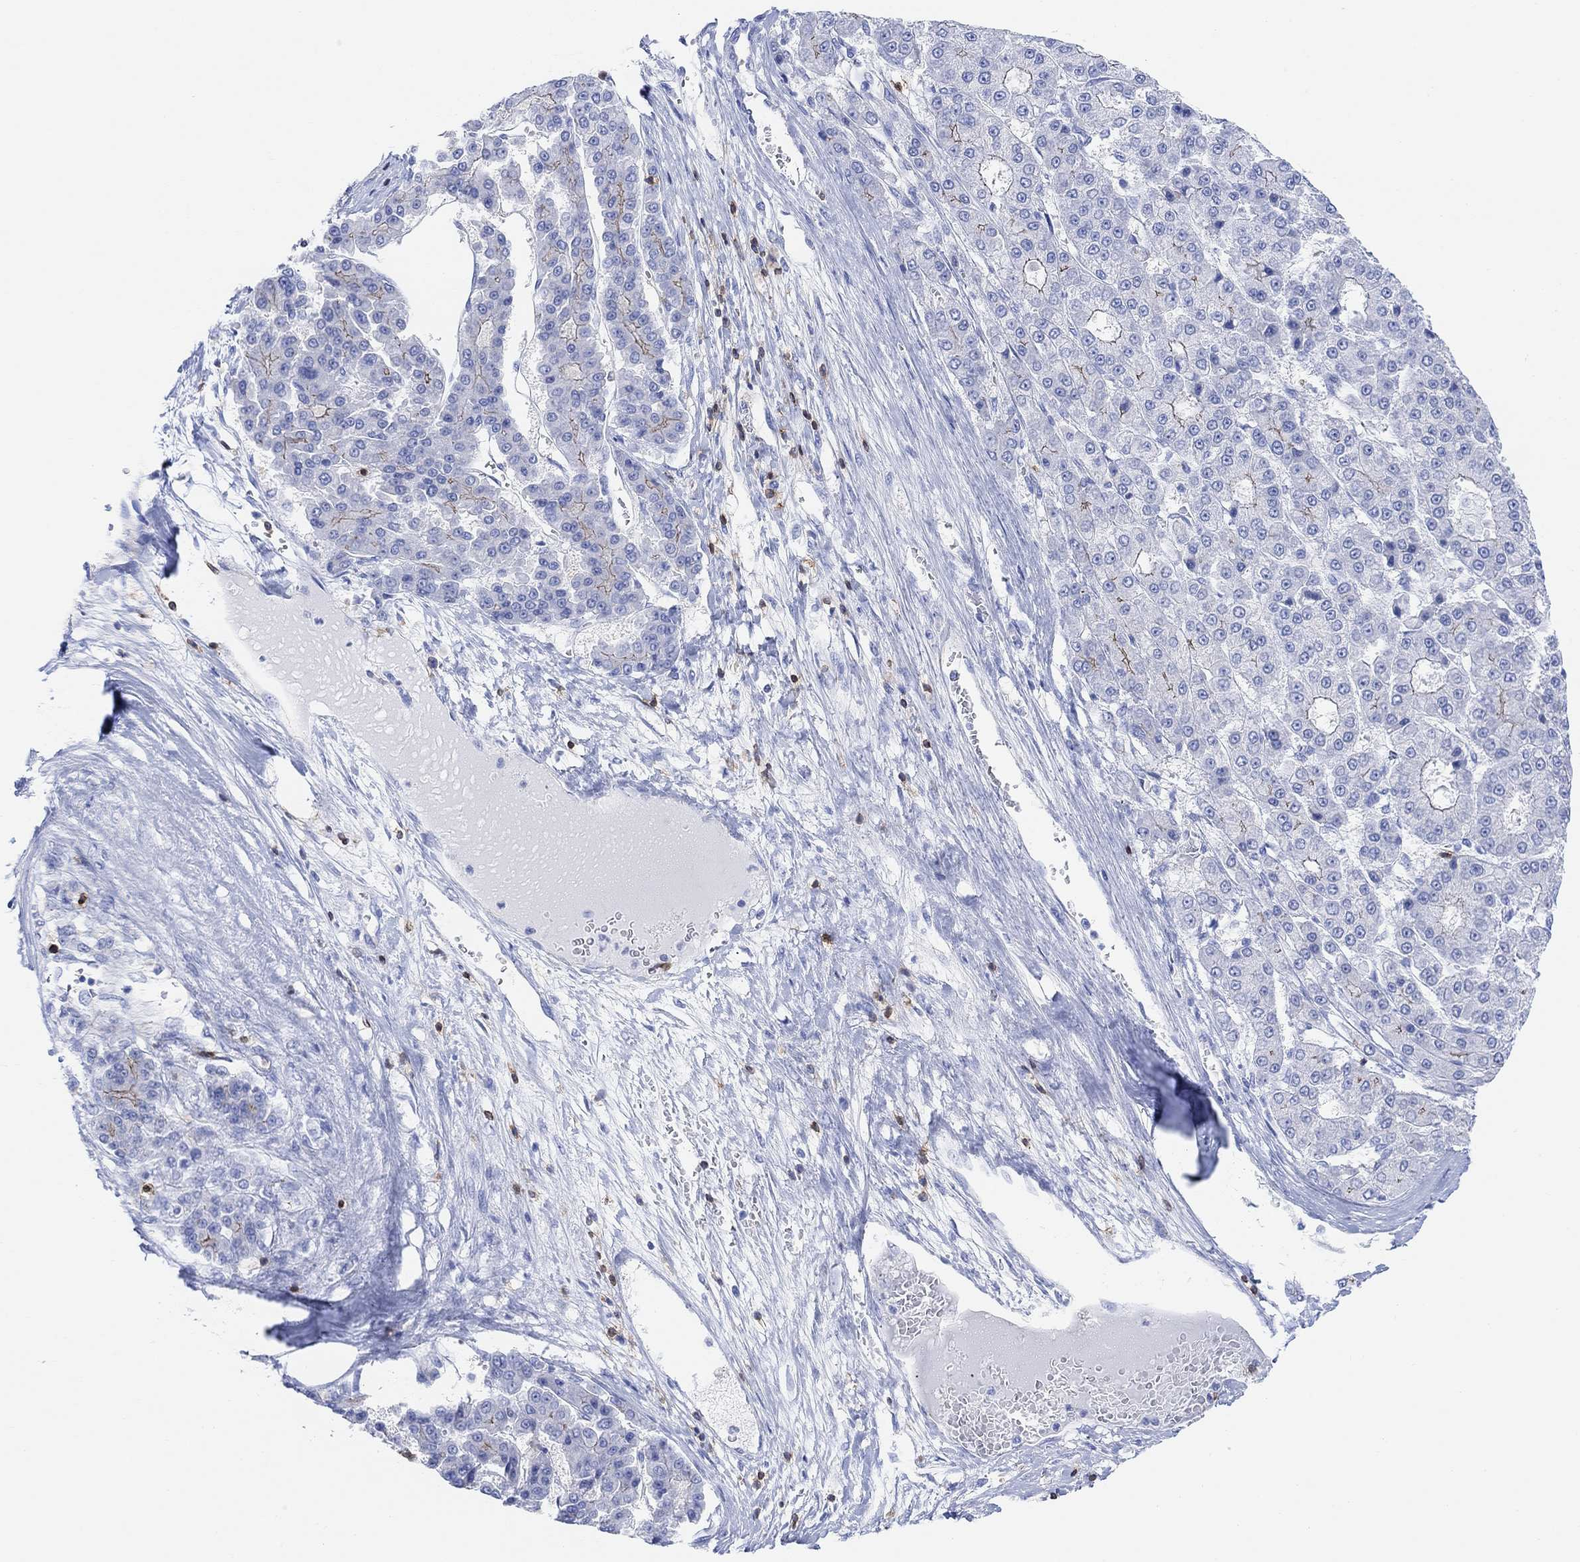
{"staining": {"intensity": "weak", "quantity": "<25%", "location": "cytoplasmic/membranous"}, "tissue": "liver cancer", "cell_type": "Tumor cells", "image_type": "cancer", "snomed": [{"axis": "morphology", "description": "Carcinoma, Hepatocellular, NOS"}, {"axis": "topography", "description": "Liver"}], "caption": "Immunohistochemistry (IHC) of human hepatocellular carcinoma (liver) reveals no staining in tumor cells.", "gene": "GPR65", "patient": {"sex": "male", "age": 70}}